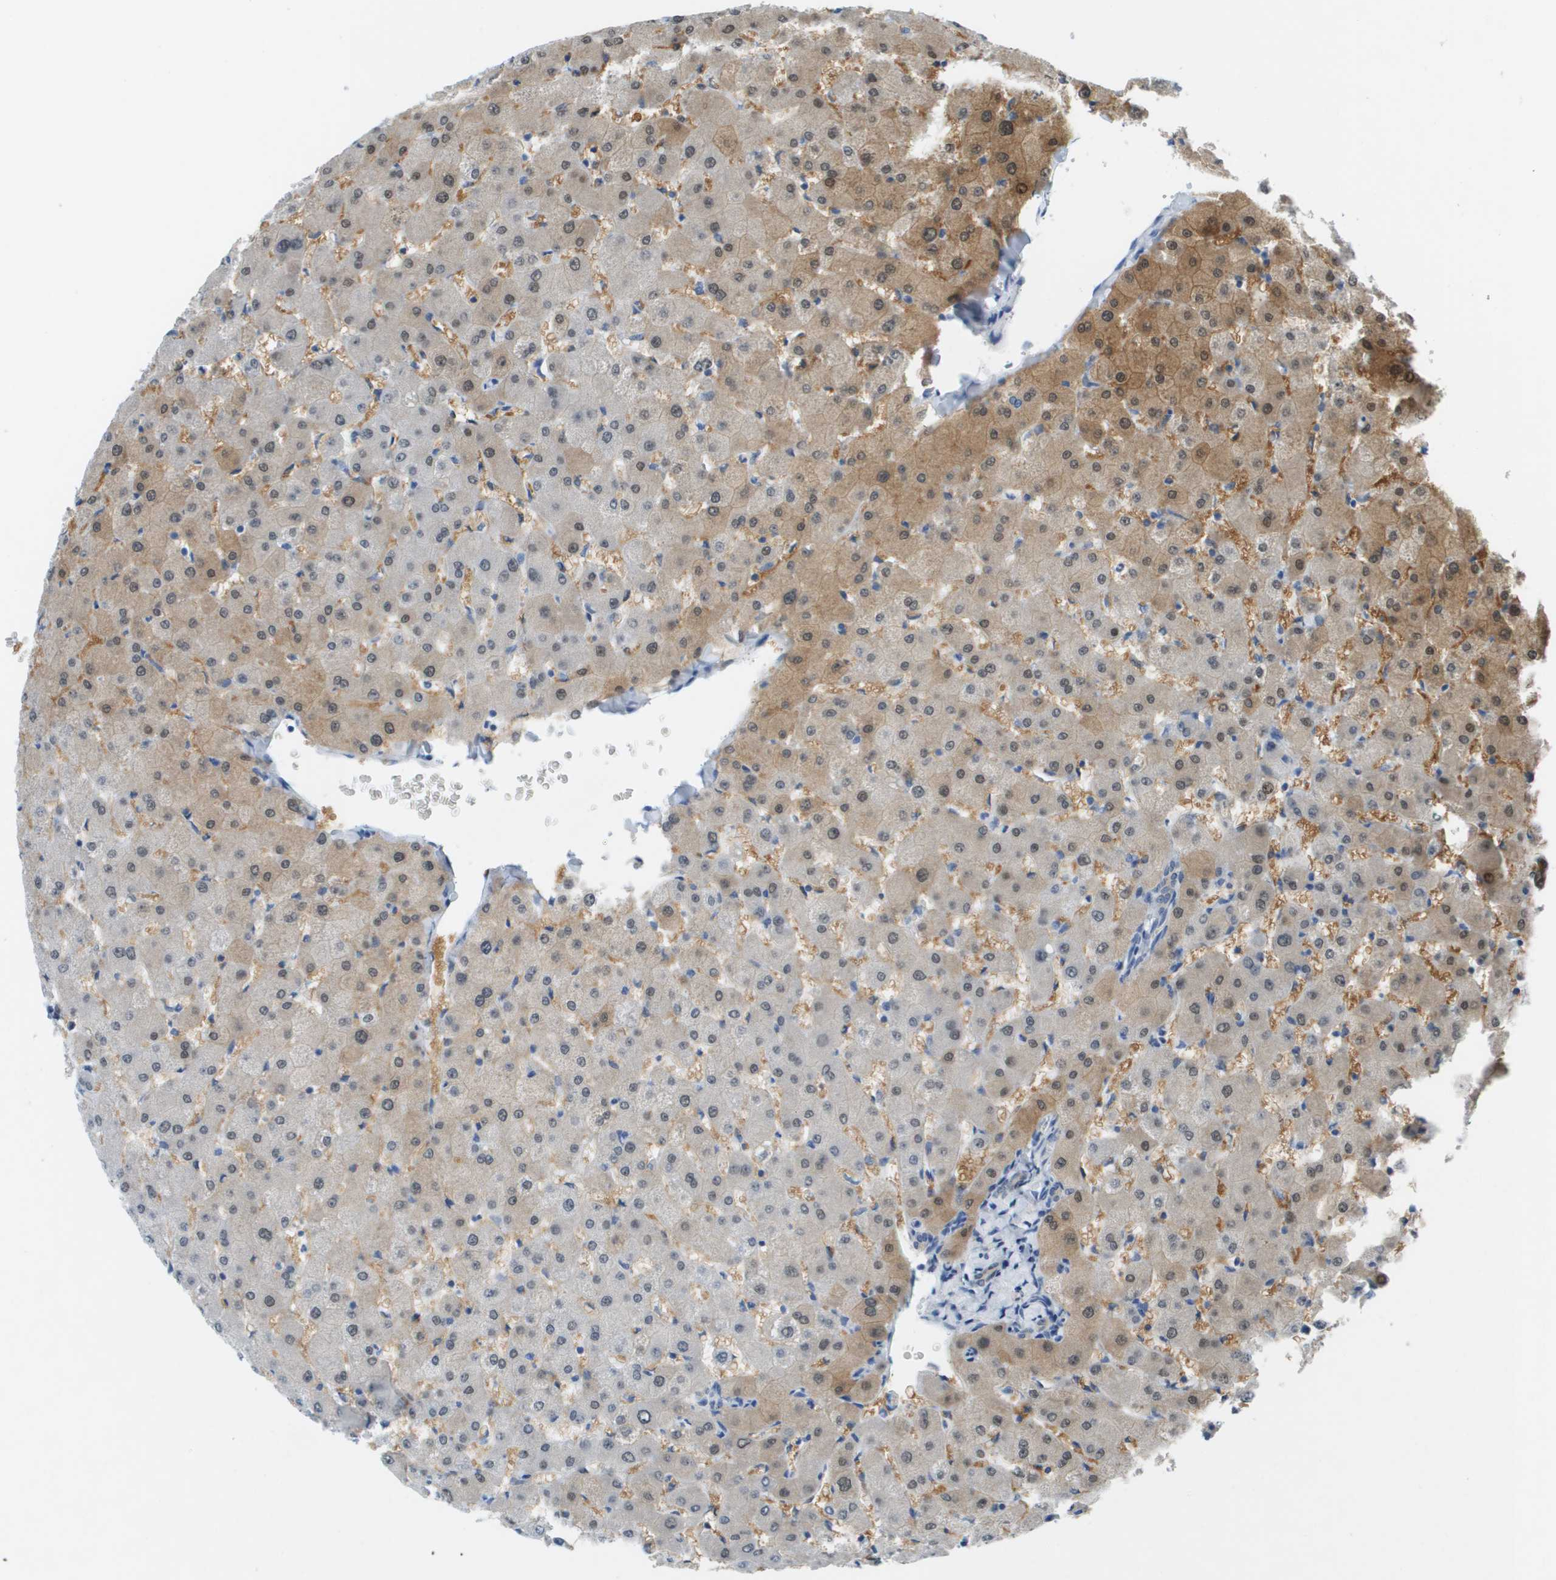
{"staining": {"intensity": "negative", "quantity": "none", "location": "none"}, "tissue": "liver", "cell_type": "Cholangiocytes", "image_type": "normal", "snomed": [{"axis": "morphology", "description": "Normal tissue, NOS"}, {"axis": "topography", "description": "Liver"}], "caption": "A photomicrograph of liver stained for a protein demonstrates no brown staining in cholangiocytes.", "gene": "CUL9", "patient": {"sex": "female", "age": 63}}